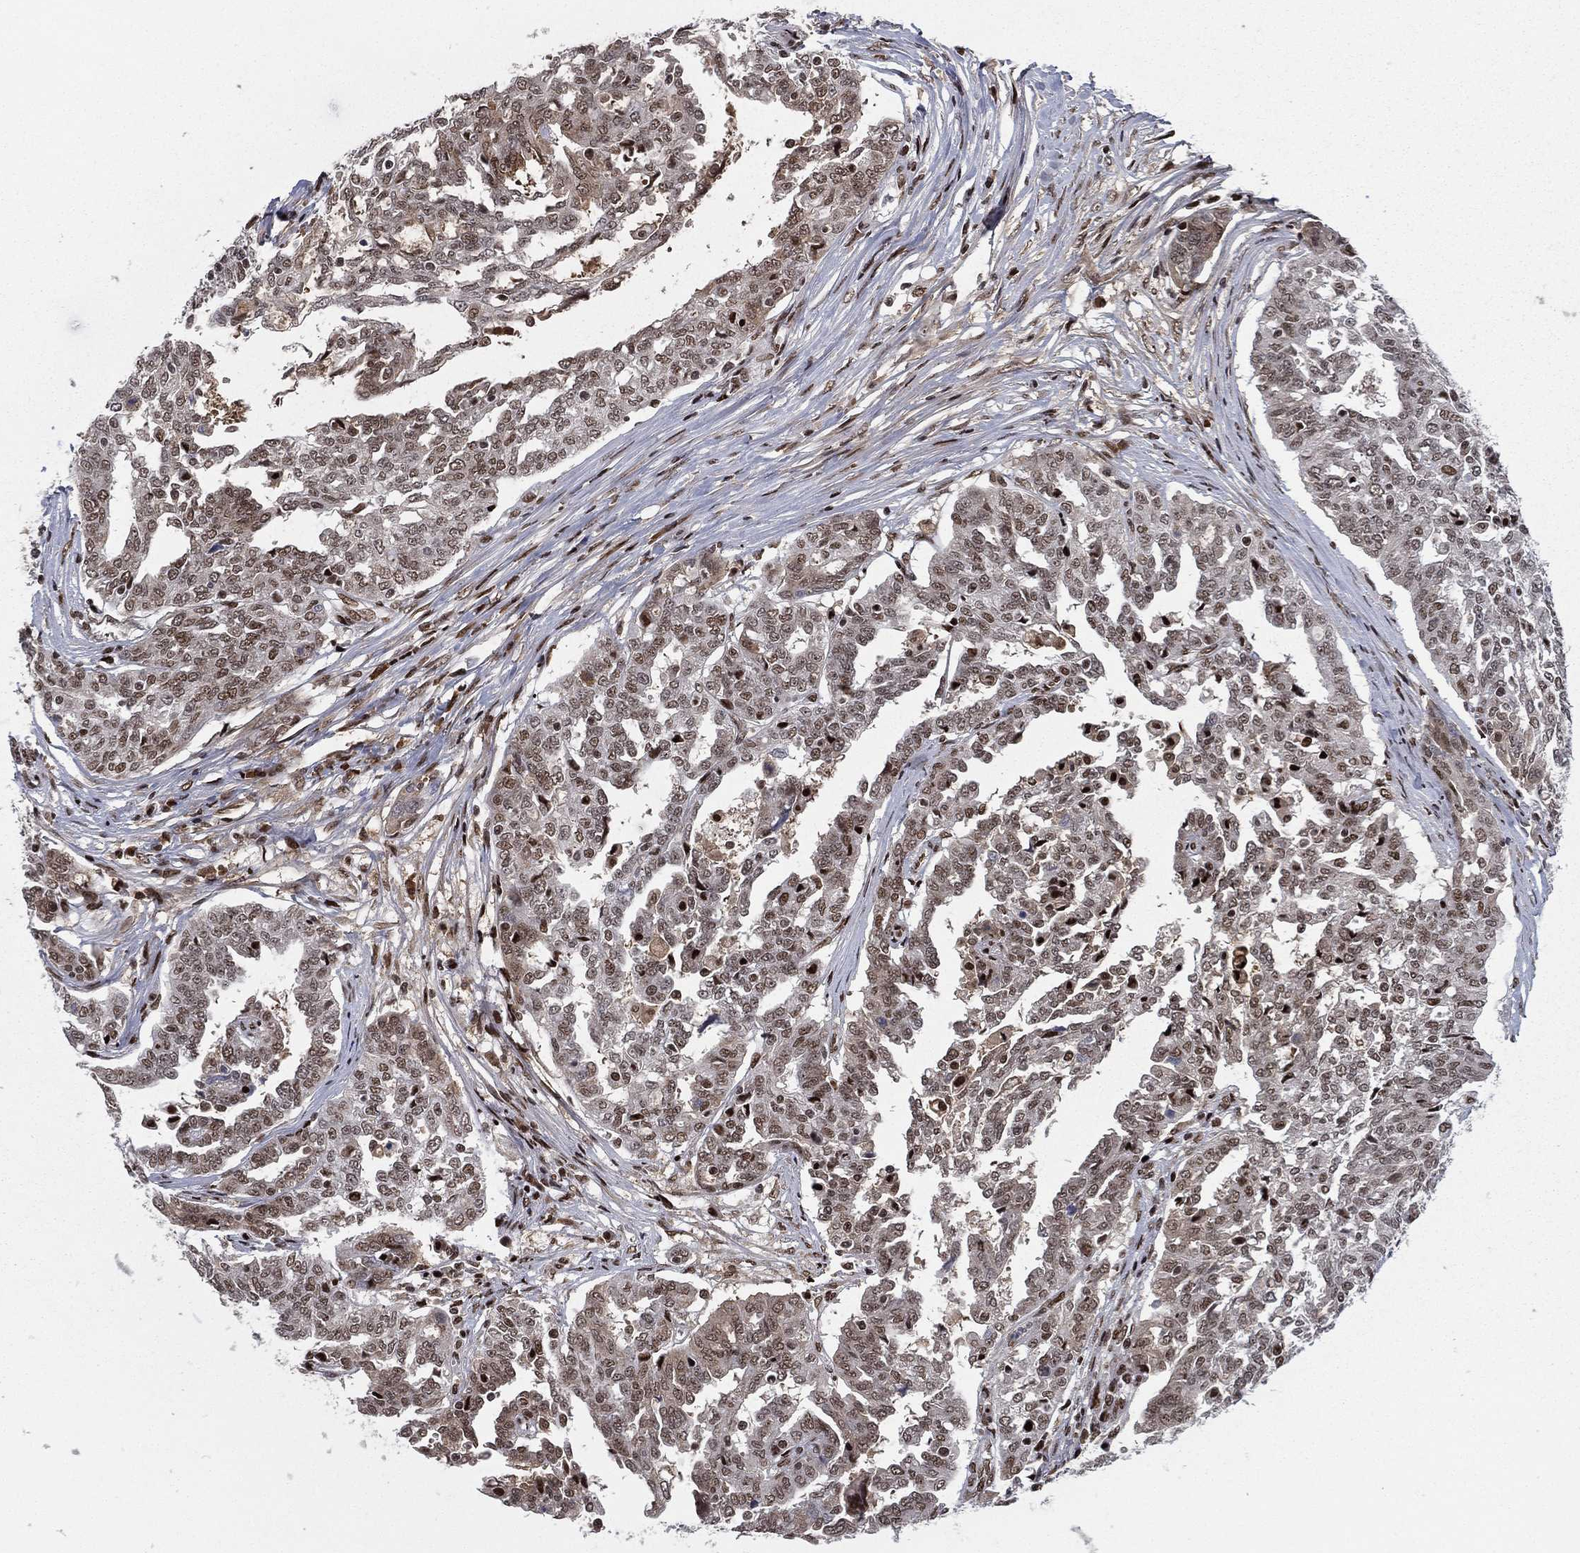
{"staining": {"intensity": "moderate", "quantity": "25%-75%", "location": "nuclear"}, "tissue": "ovarian cancer", "cell_type": "Tumor cells", "image_type": "cancer", "snomed": [{"axis": "morphology", "description": "Cystadenocarcinoma, serous, NOS"}, {"axis": "topography", "description": "Ovary"}], "caption": "Human ovarian cancer (serous cystadenocarcinoma) stained with a brown dye demonstrates moderate nuclear positive staining in approximately 25%-75% of tumor cells.", "gene": "RTF1", "patient": {"sex": "female", "age": 67}}